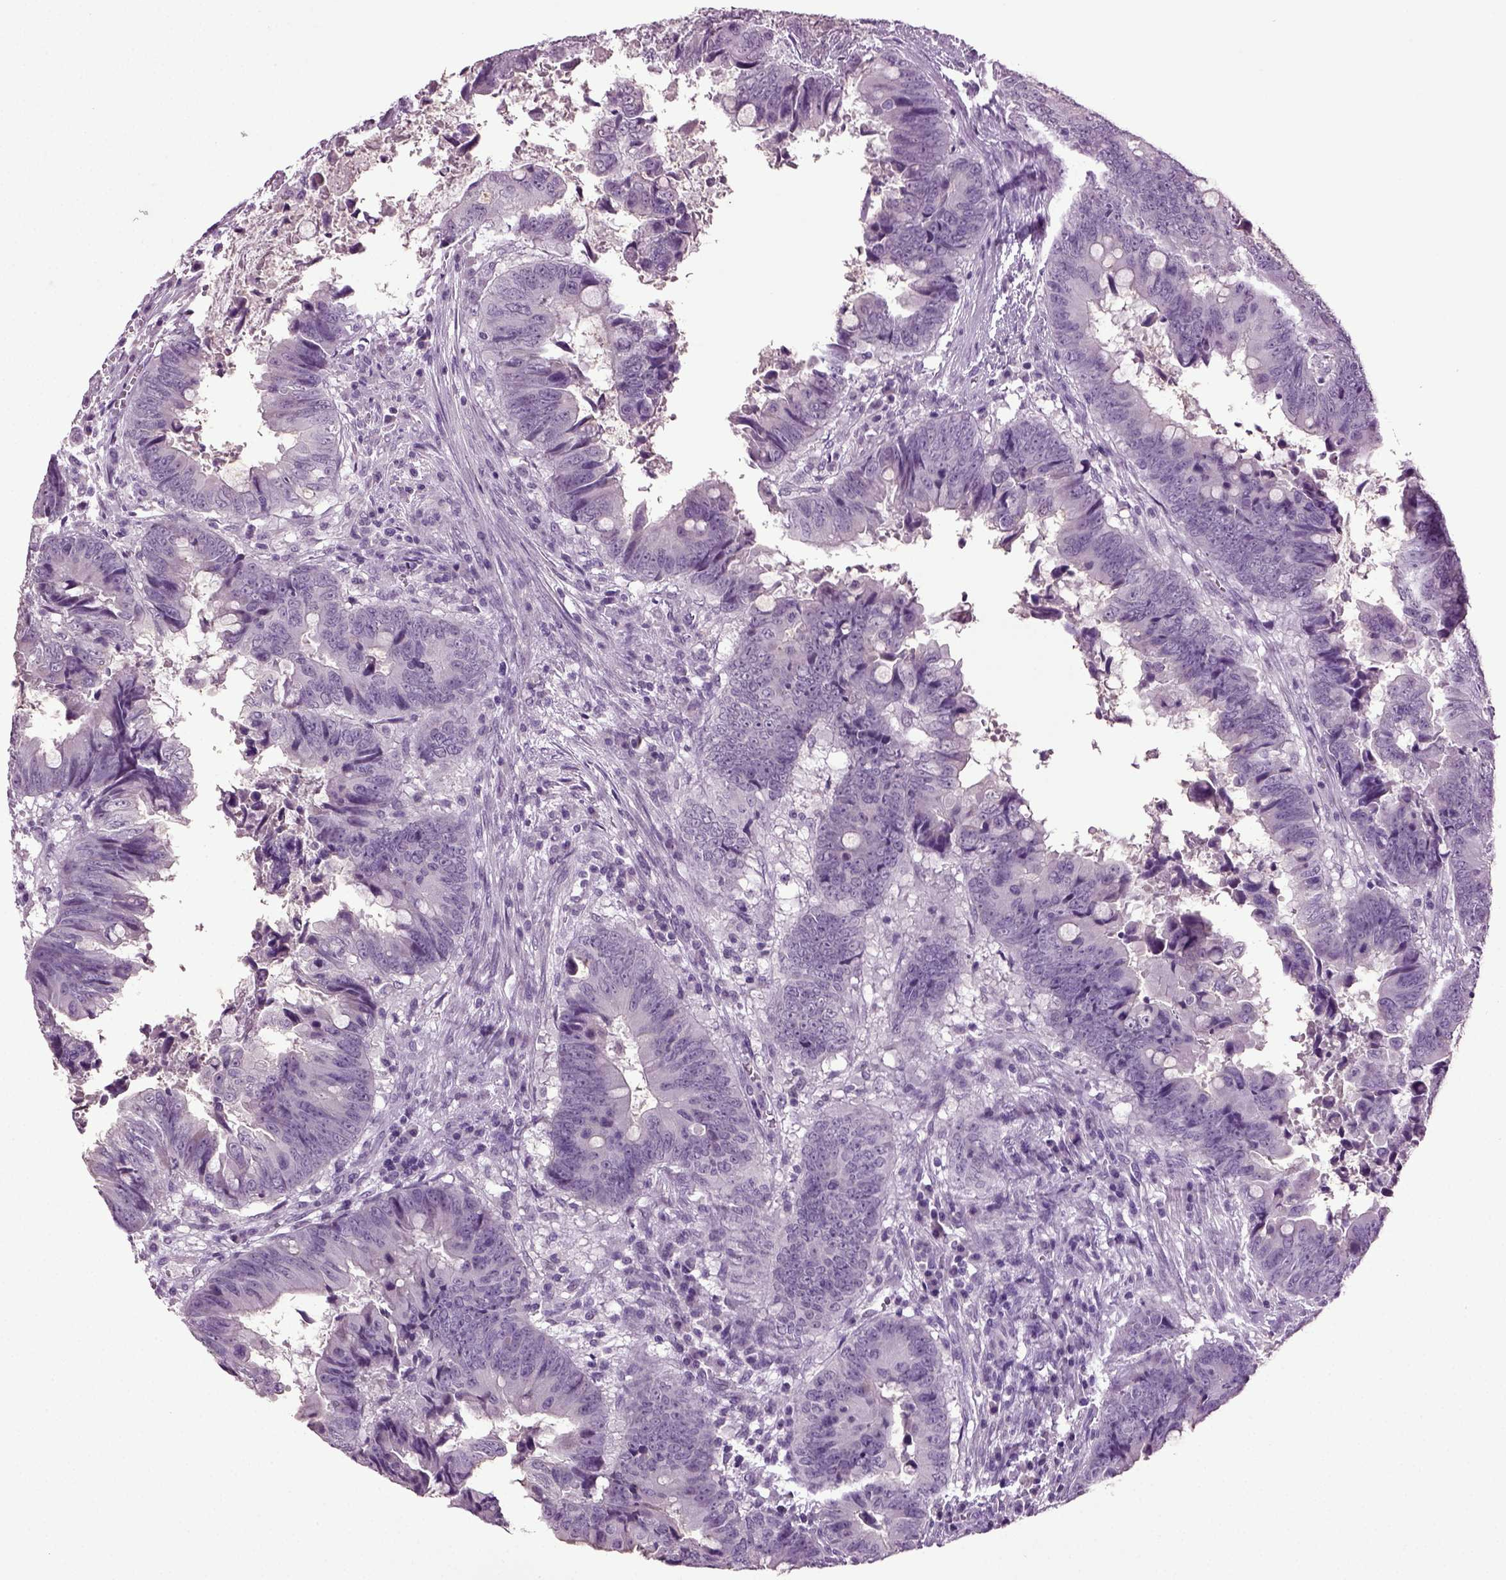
{"staining": {"intensity": "negative", "quantity": "none", "location": "none"}, "tissue": "colorectal cancer", "cell_type": "Tumor cells", "image_type": "cancer", "snomed": [{"axis": "morphology", "description": "Adenocarcinoma, NOS"}, {"axis": "topography", "description": "Colon"}], "caption": "Micrograph shows no protein positivity in tumor cells of colorectal adenocarcinoma tissue. Brightfield microscopy of immunohistochemistry stained with DAB (brown) and hematoxylin (blue), captured at high magnification.", "gene": "SLC17A6", "patient": {"sex": "female", "age": 82}}